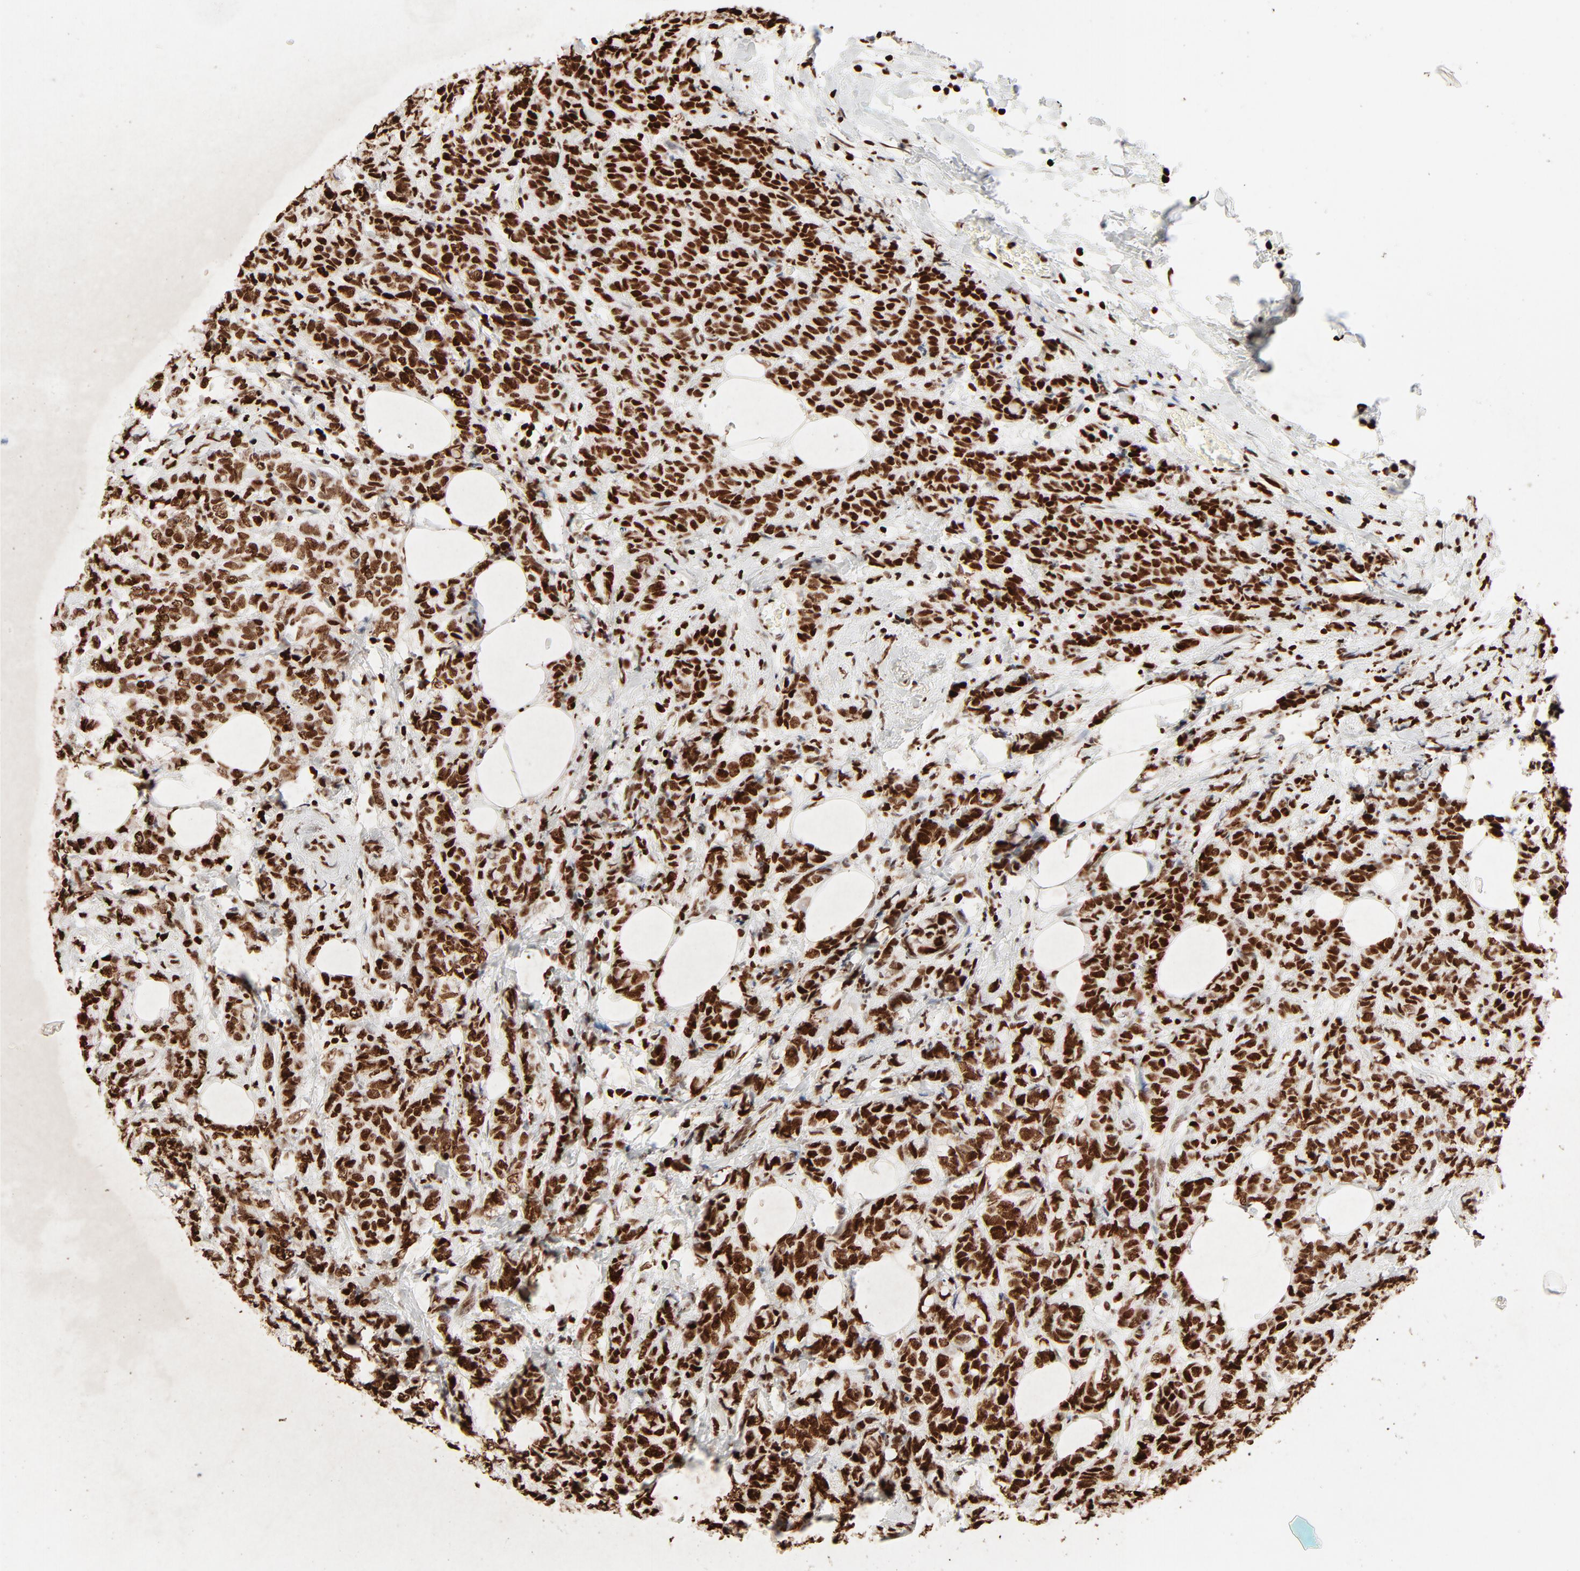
{"staining": {"intensity": "strong", "quantity": ">75%", "location": "nuclear"}, "tissue": "breast cancer", "cell_type": "Tumor cells", "image_type": "cancer", "snomed": [{"axis": "morphology", "description": "Lobular carcinoma"}, {"axis": "topography", "description": "Breast"}], "caption": "Brown immunohistochemical staining in breast lobular carcinoma displays strong nuclear expression in approximately >75% of tumor cells. (Stains: DAB (3,3'-diaminobenzidine) in brown, nuclei in blue, Microscopy: brightfield microscopy at high magnification).", "gene": "HMGB2", "patient": {"sex": "female", "age": 60}}